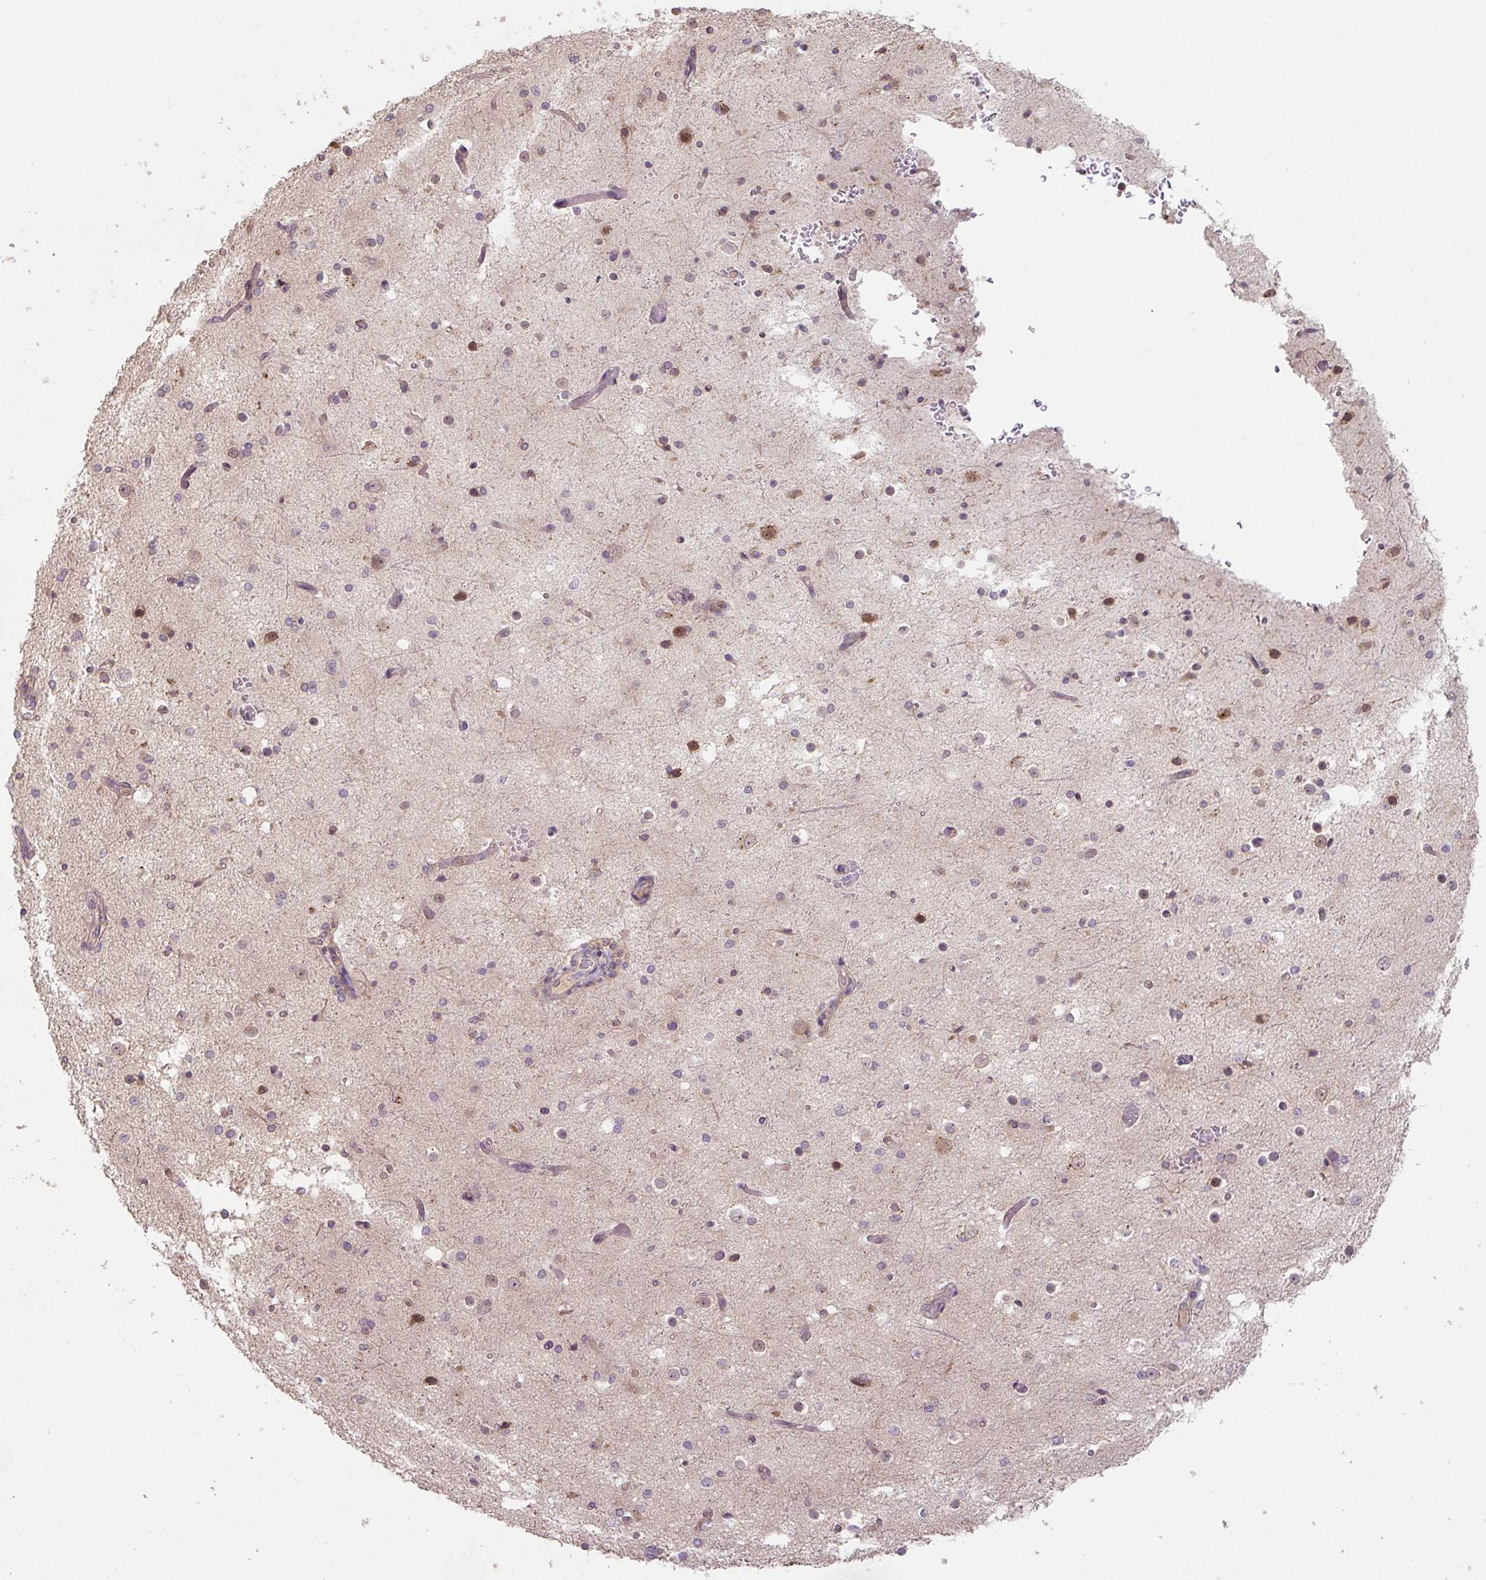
{"staining": {"intensity": "negative", "quantity": "none", "location": "none"}, "tissue": "cerebral cortex", "cell_type": "Endothelial cells", "image_type": "normal", "snomed": [{"axis": "morphology", "description": "Normal tissue, NOS"}, {"axis": "morphology", "description": "Inflammation, NOS"}, {"axis": "topography", "description": "Cerebral cortex"}], "caption": "DAB (3,3'-diaminobenzidine) immunohistochemical staining of normal cerebral cortex exhibits no significant positivity in endothelial cells. Brightfield microscopy of immunohistochemistry (IHC) stained with DAB (brown) and hematoxylin (blue), captured at high magnification.", "gene": "C2orf73", "patient": {"sex": "male", "age": 6}}